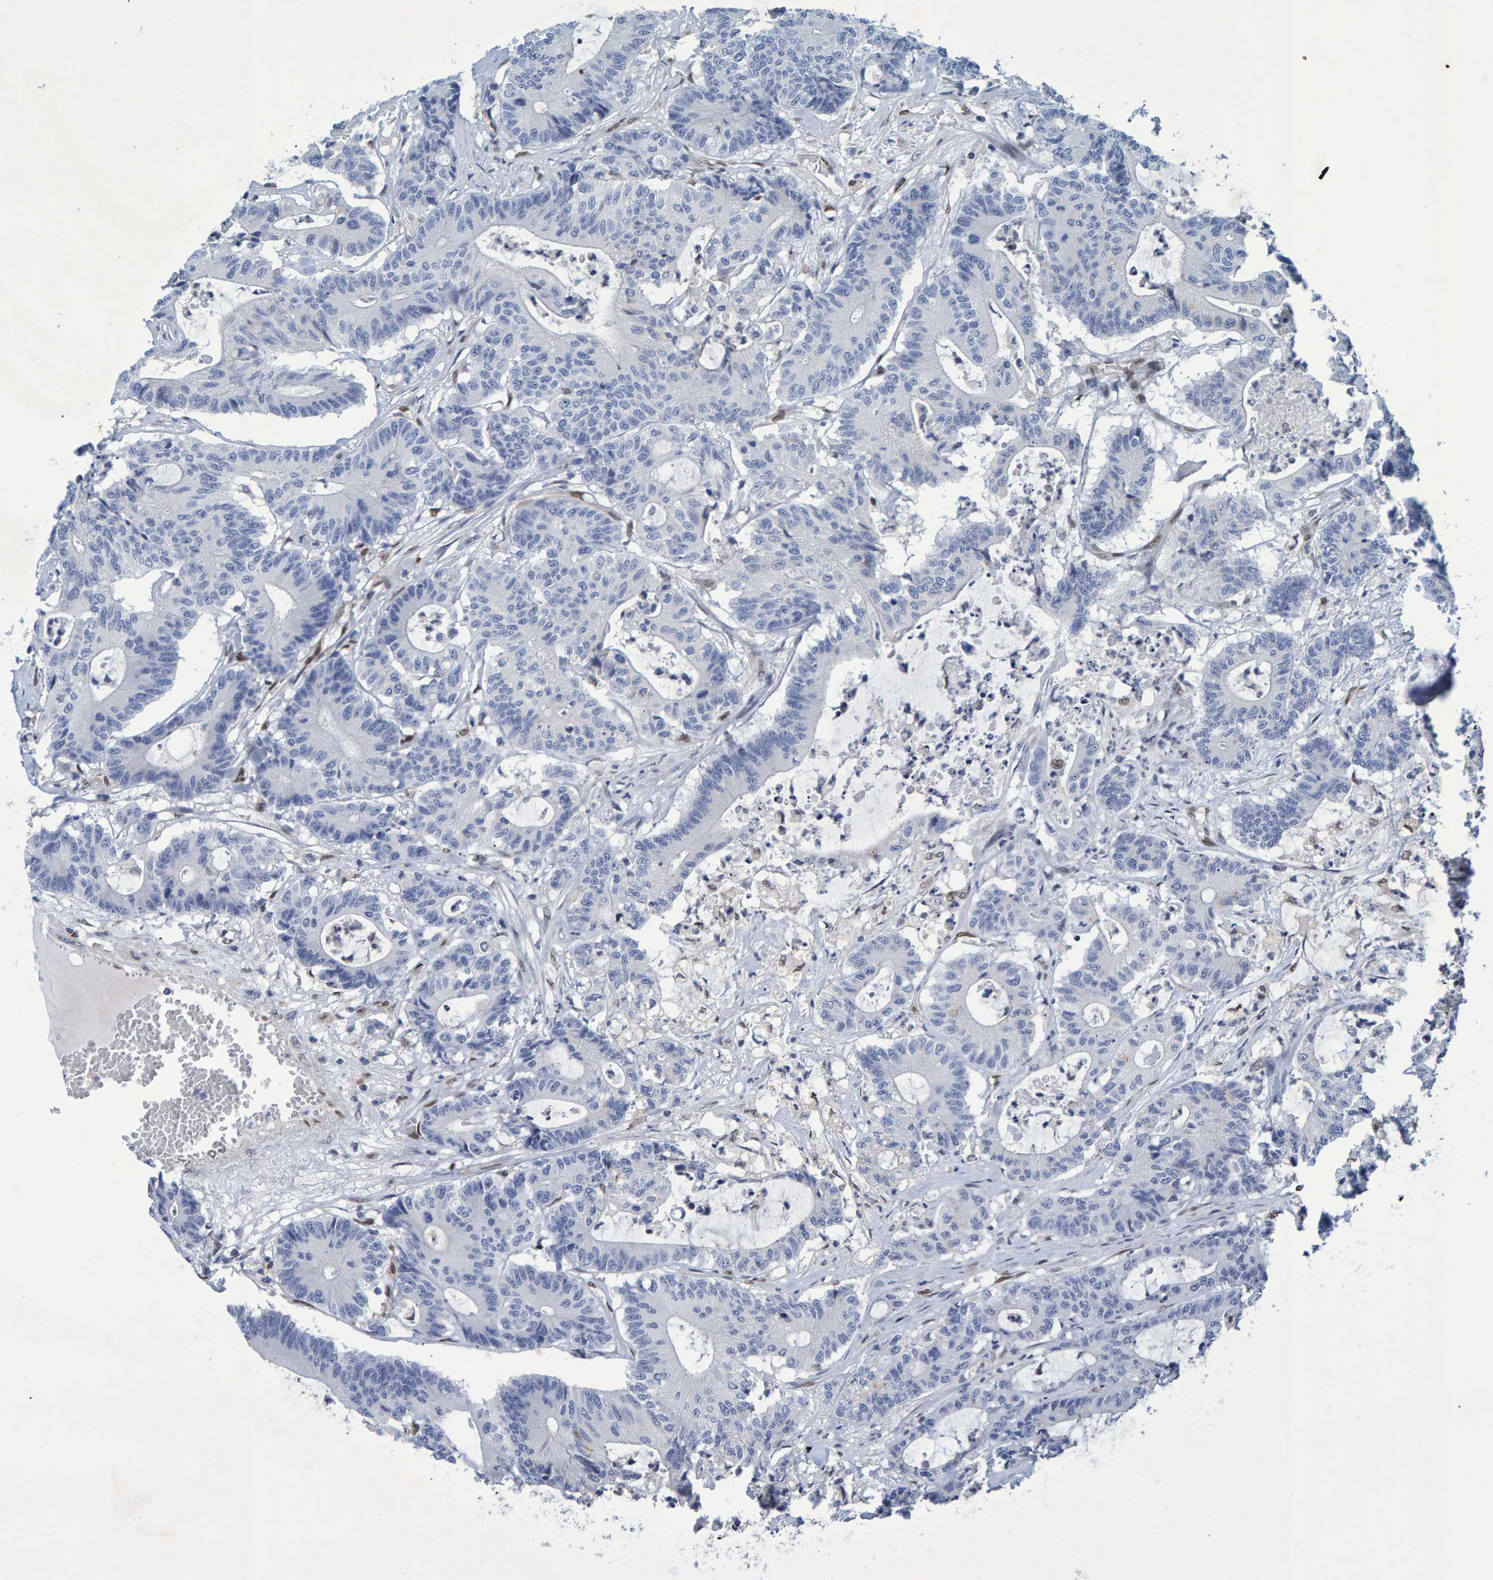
{"staining": {"intensity": "negative", "quantity": "none", "location": "none"}, "tissue": "colorectal cancer", "cell_type": "Tumor cells", "image_type": "cancer", "snomed": [{"axis": "morphology", "description": "Adenocarcinoma, NOS"}, {"axis": "topography", "description": "Colon"}], "caption": "A histopathology image of colorectal cancer stained for a protein demonstrates no brown staining in tumor cells. (DAB IHC visualized using brightfield microscopy, high magnification).", "gene": "QKI", "patient": {"sex": "female", "age": 84}}